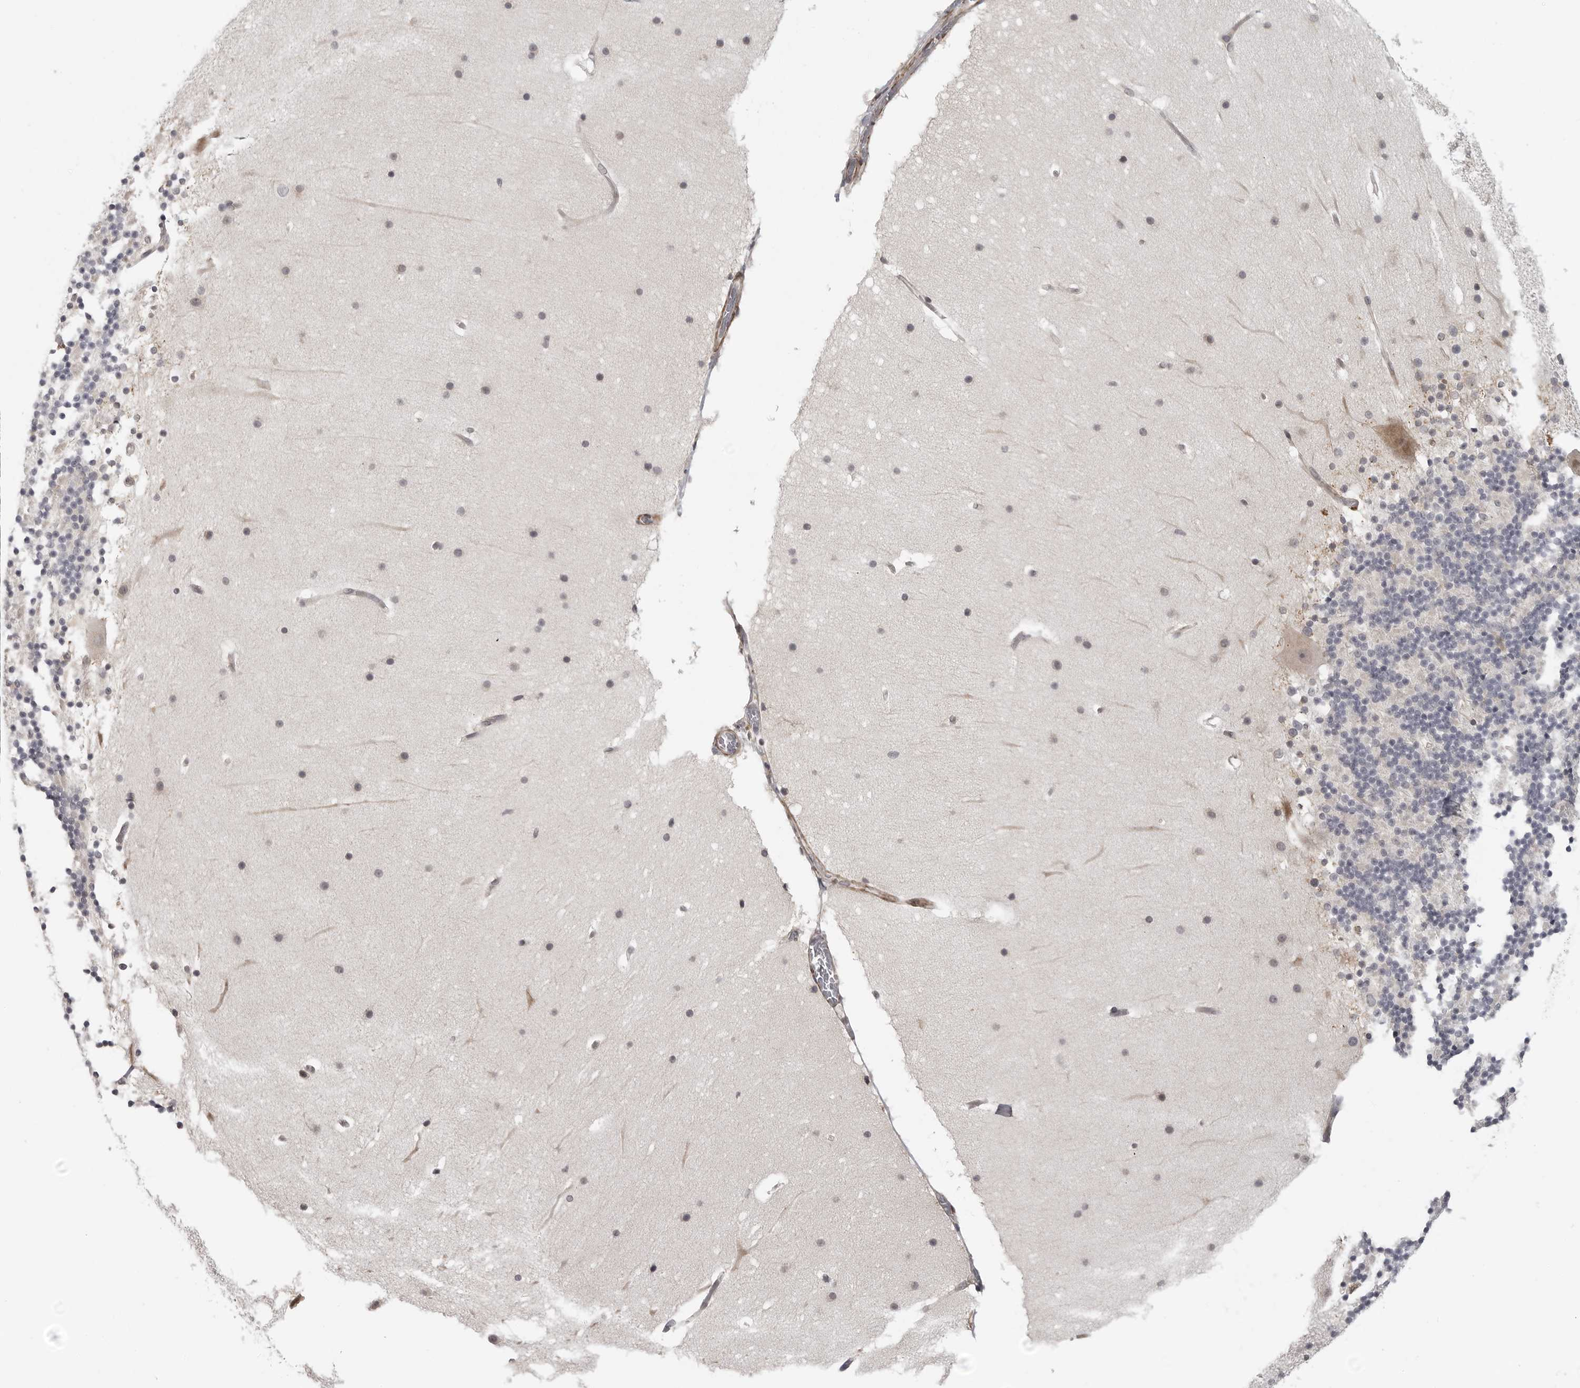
{"staining": {"intensity": "moderate", "quantity": "<25%", "location": "cytoplasmic/membranous"}, "tissue": "cerebellum", "cell_type": "Cells in granular layer", "image_type": "normal", "snomed": [{"axis": "morphology", "description": "Normal tissue, NOS"}, {"axis": "topography", "description": "Cerebellum"}], "caption": "This is a photomicrograph of immunohistochemistry staining of unremarkable cerebellum, which shows moderate positivity in the cytoplasmic/membranous of cells in granular layer.", "gene": "TUT4", "patient": {"sex": "male", "age": 57}}